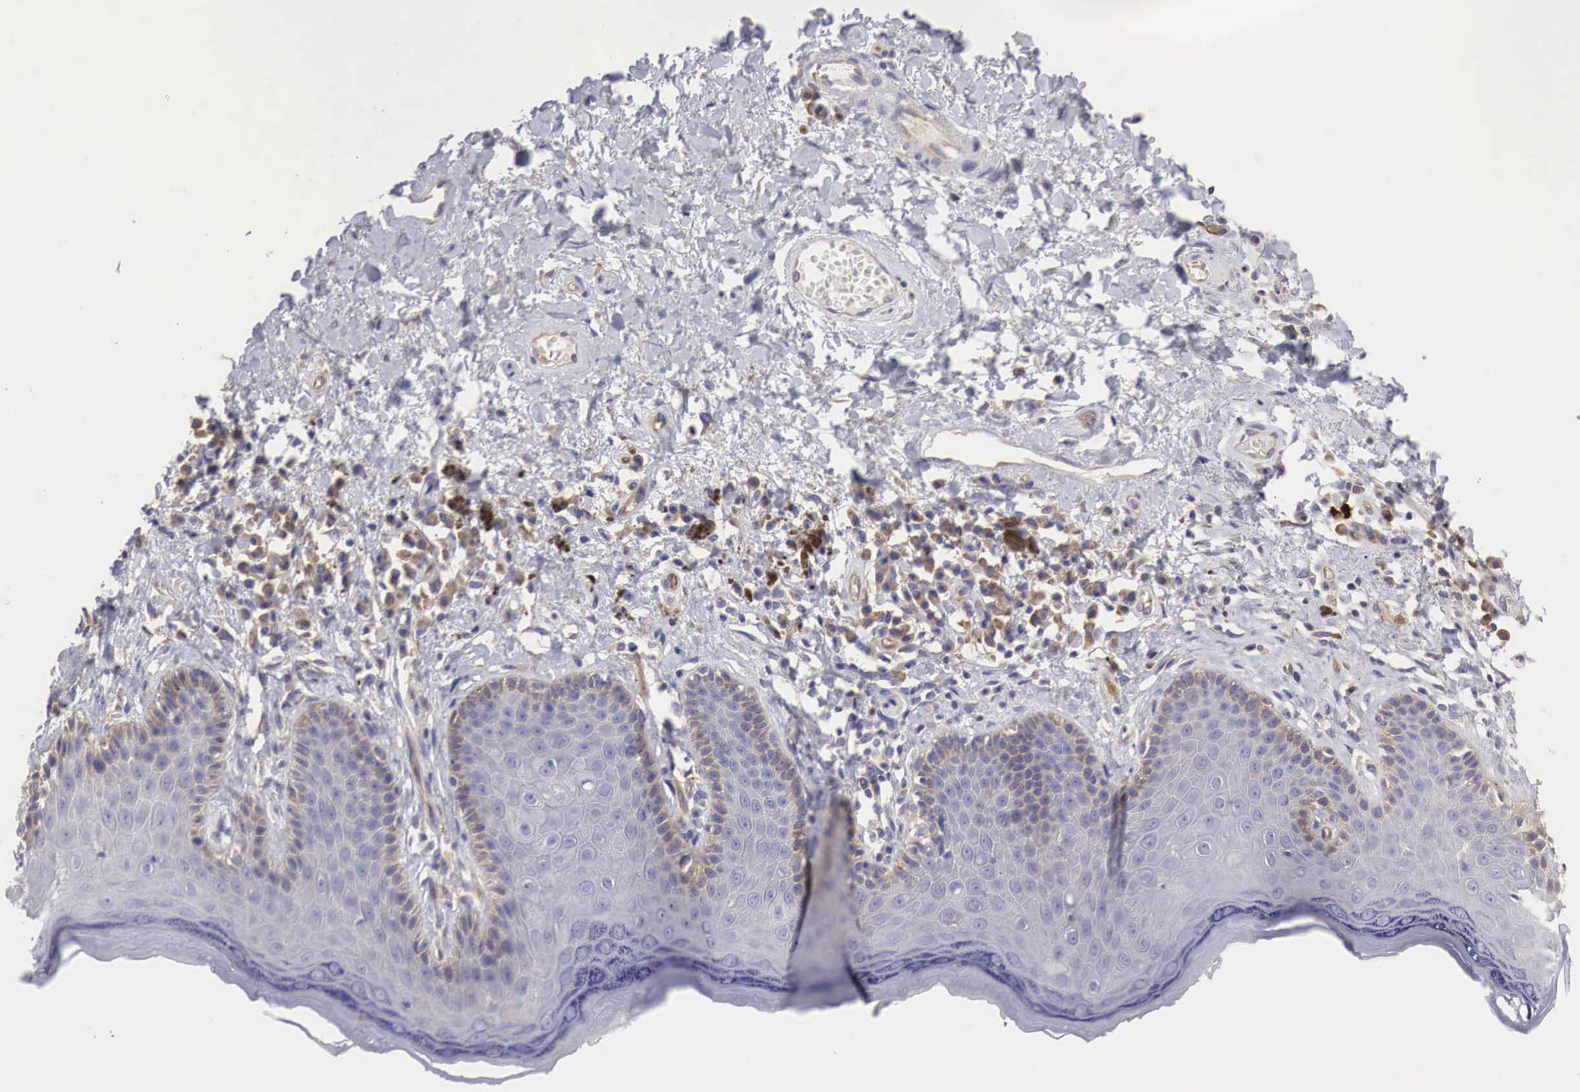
{"staining": {"intensity": "weak", "quantity": "<25%", "location": "cytoplasmic/membranous"}, "tissue": "skin", "cell_type": "Epidermal cells", "image_type": "normal", "snomed": [{"axis": "morphology", "description": "Normal tissue, NOS"}, {"axis": "topography", "description": "Skin"}, {"axis": "topography", "description": "Anal"}], "caption": "Immunohistochemistry of normal skin exhibits no positivity in epidermal cells. (Brightfield microscopy of DAB (3,3'-diaminobenzidine) IHC at high magnification).", "gene": "MSN", "patient": {"sex": "male", "age": 61}}